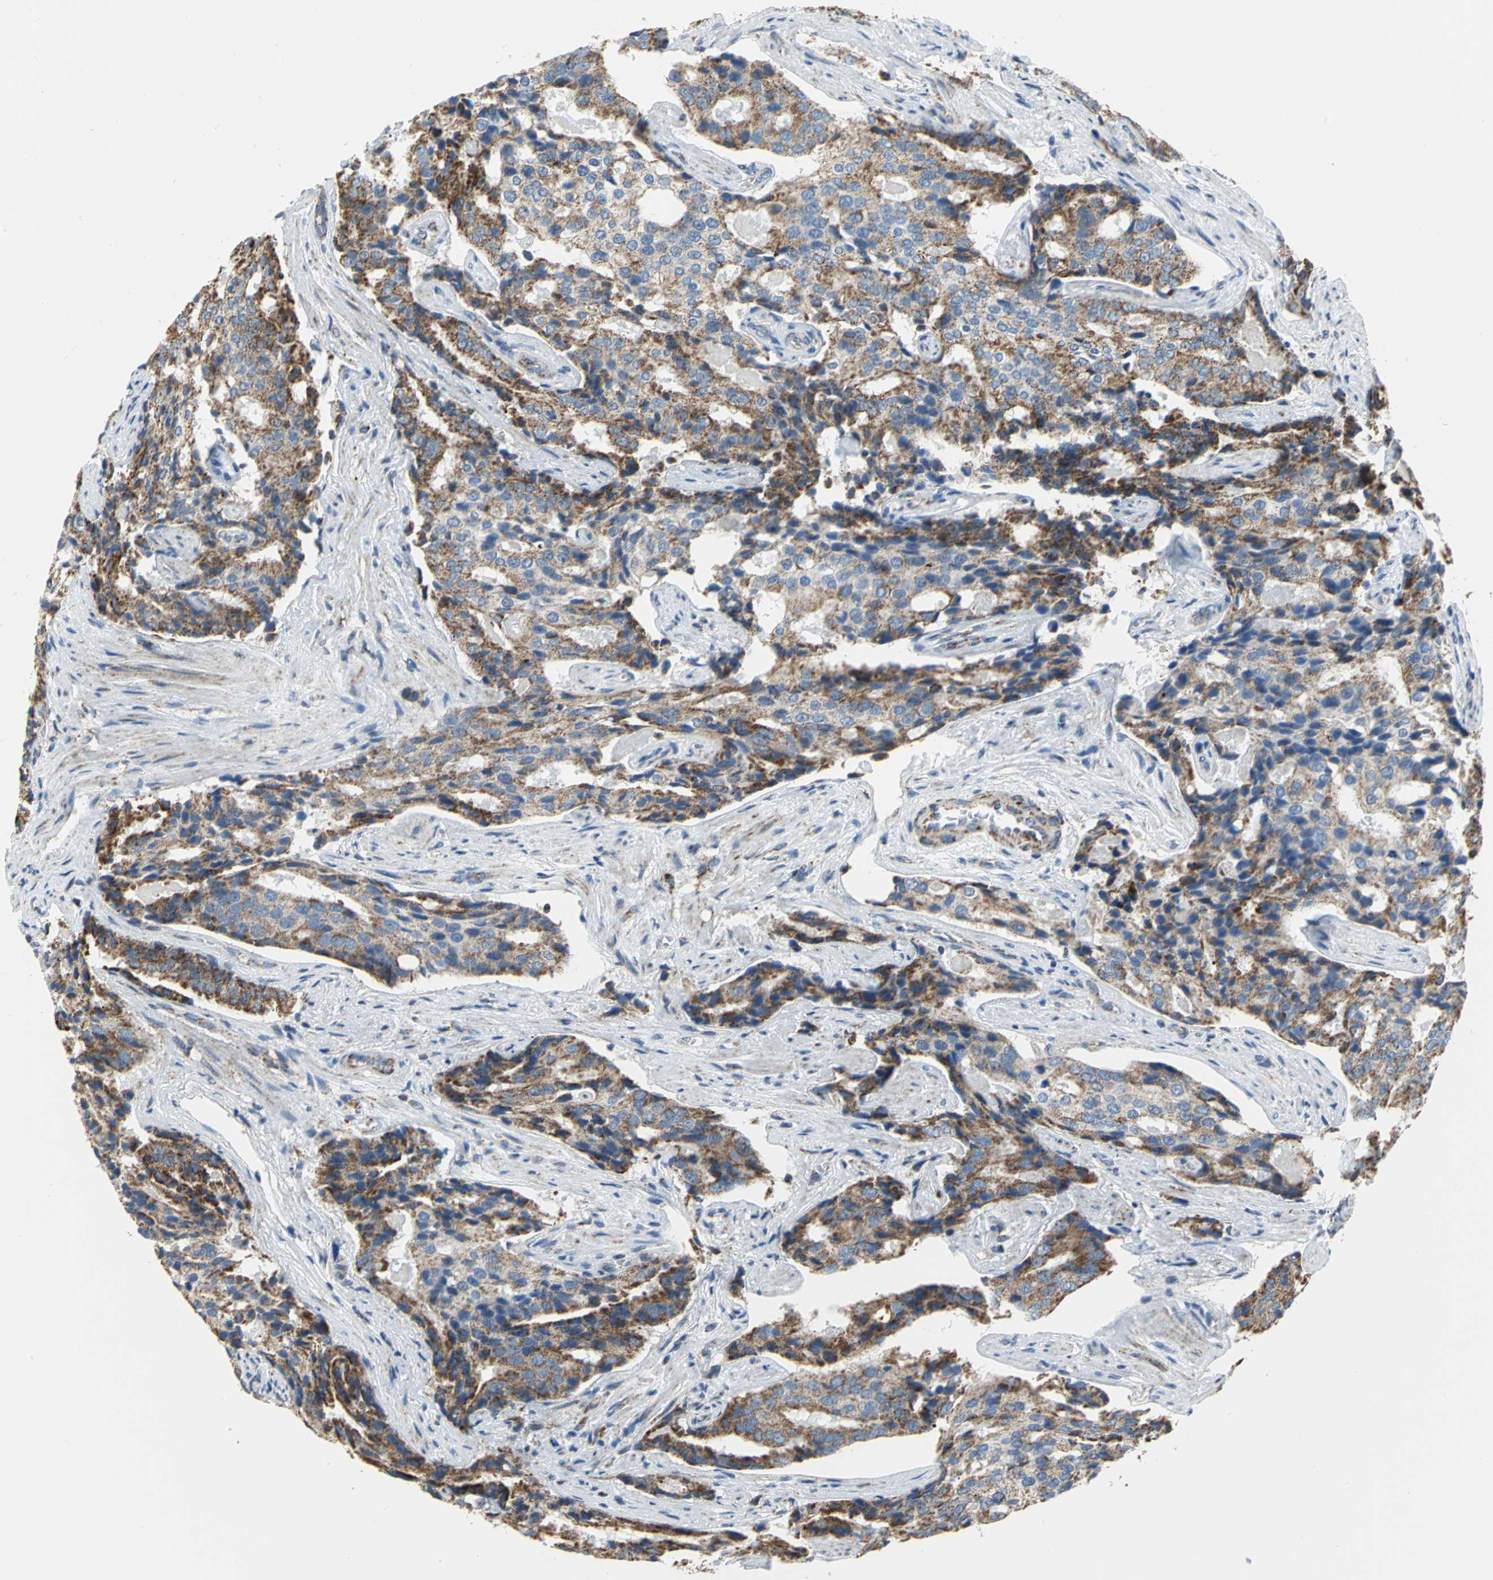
{"staining": {"intensity": "moderate", "quantity": ">75%", "location": "cytoplasmic/membranous"}, "tissue": "prostate cancer", "cell_type": "Tumor cells", "image_type": "cancer", "snomed": [{"axis": "morphology", "description": "Adenocarcinoma, High grade"}, {"axis": "topography", "description": "Prostate"}], "caption": "An image showing moderate cytoplasmic/membranous positivity in approximately >75% of tumor cells in prostate cancer, as visualized by brown immunohistochemical staining.", "gene": "NTRK1", "patient": {"sex": "male", "age": 58}}